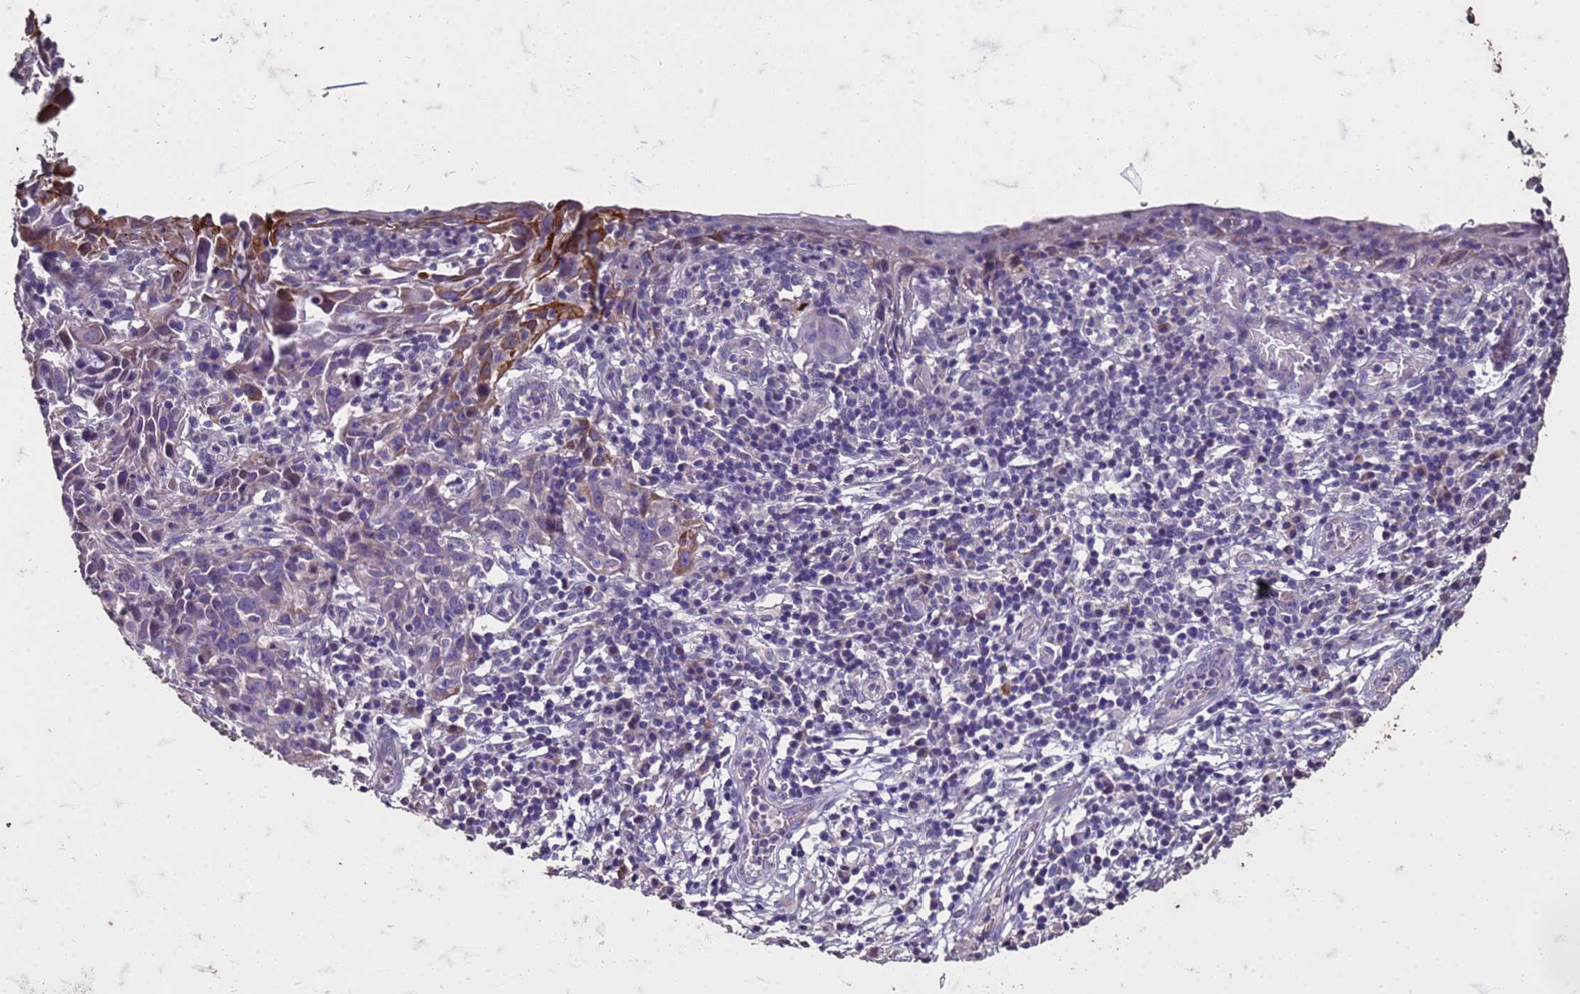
{"staining": {"intensity": "moderate", "quantity": "<25%", "location": "cytoplasmic/membranous"}, "tissue": "cervical cancer", "cell_type": "Tumor cells", "image_type": "cancer", "snomed": [{"axis": "morphology", "description": "Squamous cell carcinoma, NOS"}, {"axis": "topography", "description": "Cervix"}], "caption": "The image shows immunohistochemical staining of cervical squamous cell carcinoma. There is moderate cytoplasmic/membranous positivity is present in approximately <25% of tumor cells.", "gene": "FAM184B", "patient": {"sex": "female", "age": 50}}